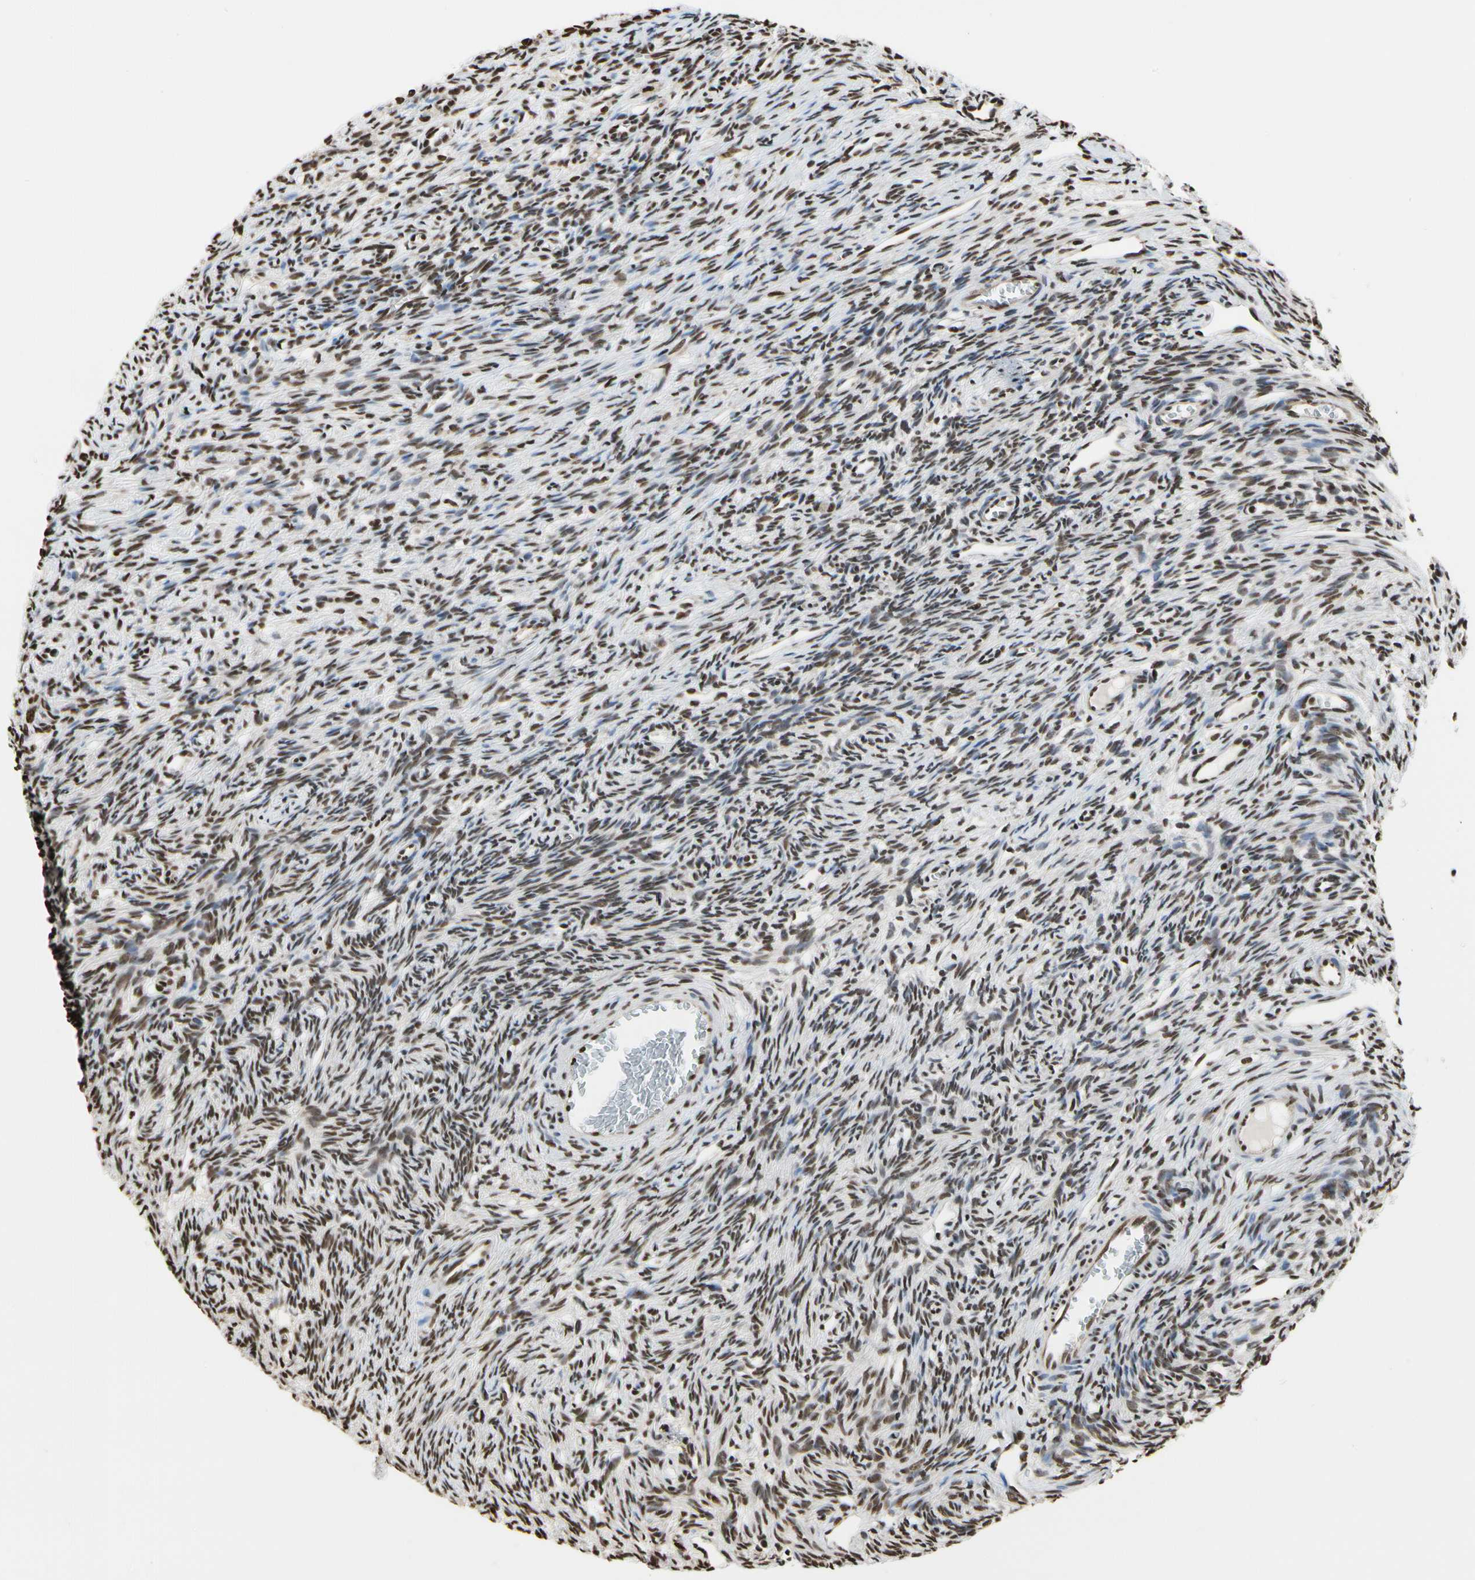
{"staining": {"intensity": "moderate", "quantity": ">75%", "location": "nuclear"}, "tissue": "ovary", "cell_type": "Ovarian stroma cells", "image_type": "normal", "snomed": [{"axis": "morphology", "description": "Normal tissue, NOS"}, {"axis": "topography", "description": "Ovary"}], "caption": "DAB immunohistochemical staining of unremarkable human ovary reveals moderate nuclear protein expression in about >75% of ovarian stroma cells. Using DAB (3,3'-diaminobenzidine) (brown) and hematoxylin (blue) stains, captured at high magnification using brightfield microscopy.", "gene": "HNRNPK", "patient": {"sex": "female", "age": 33}}